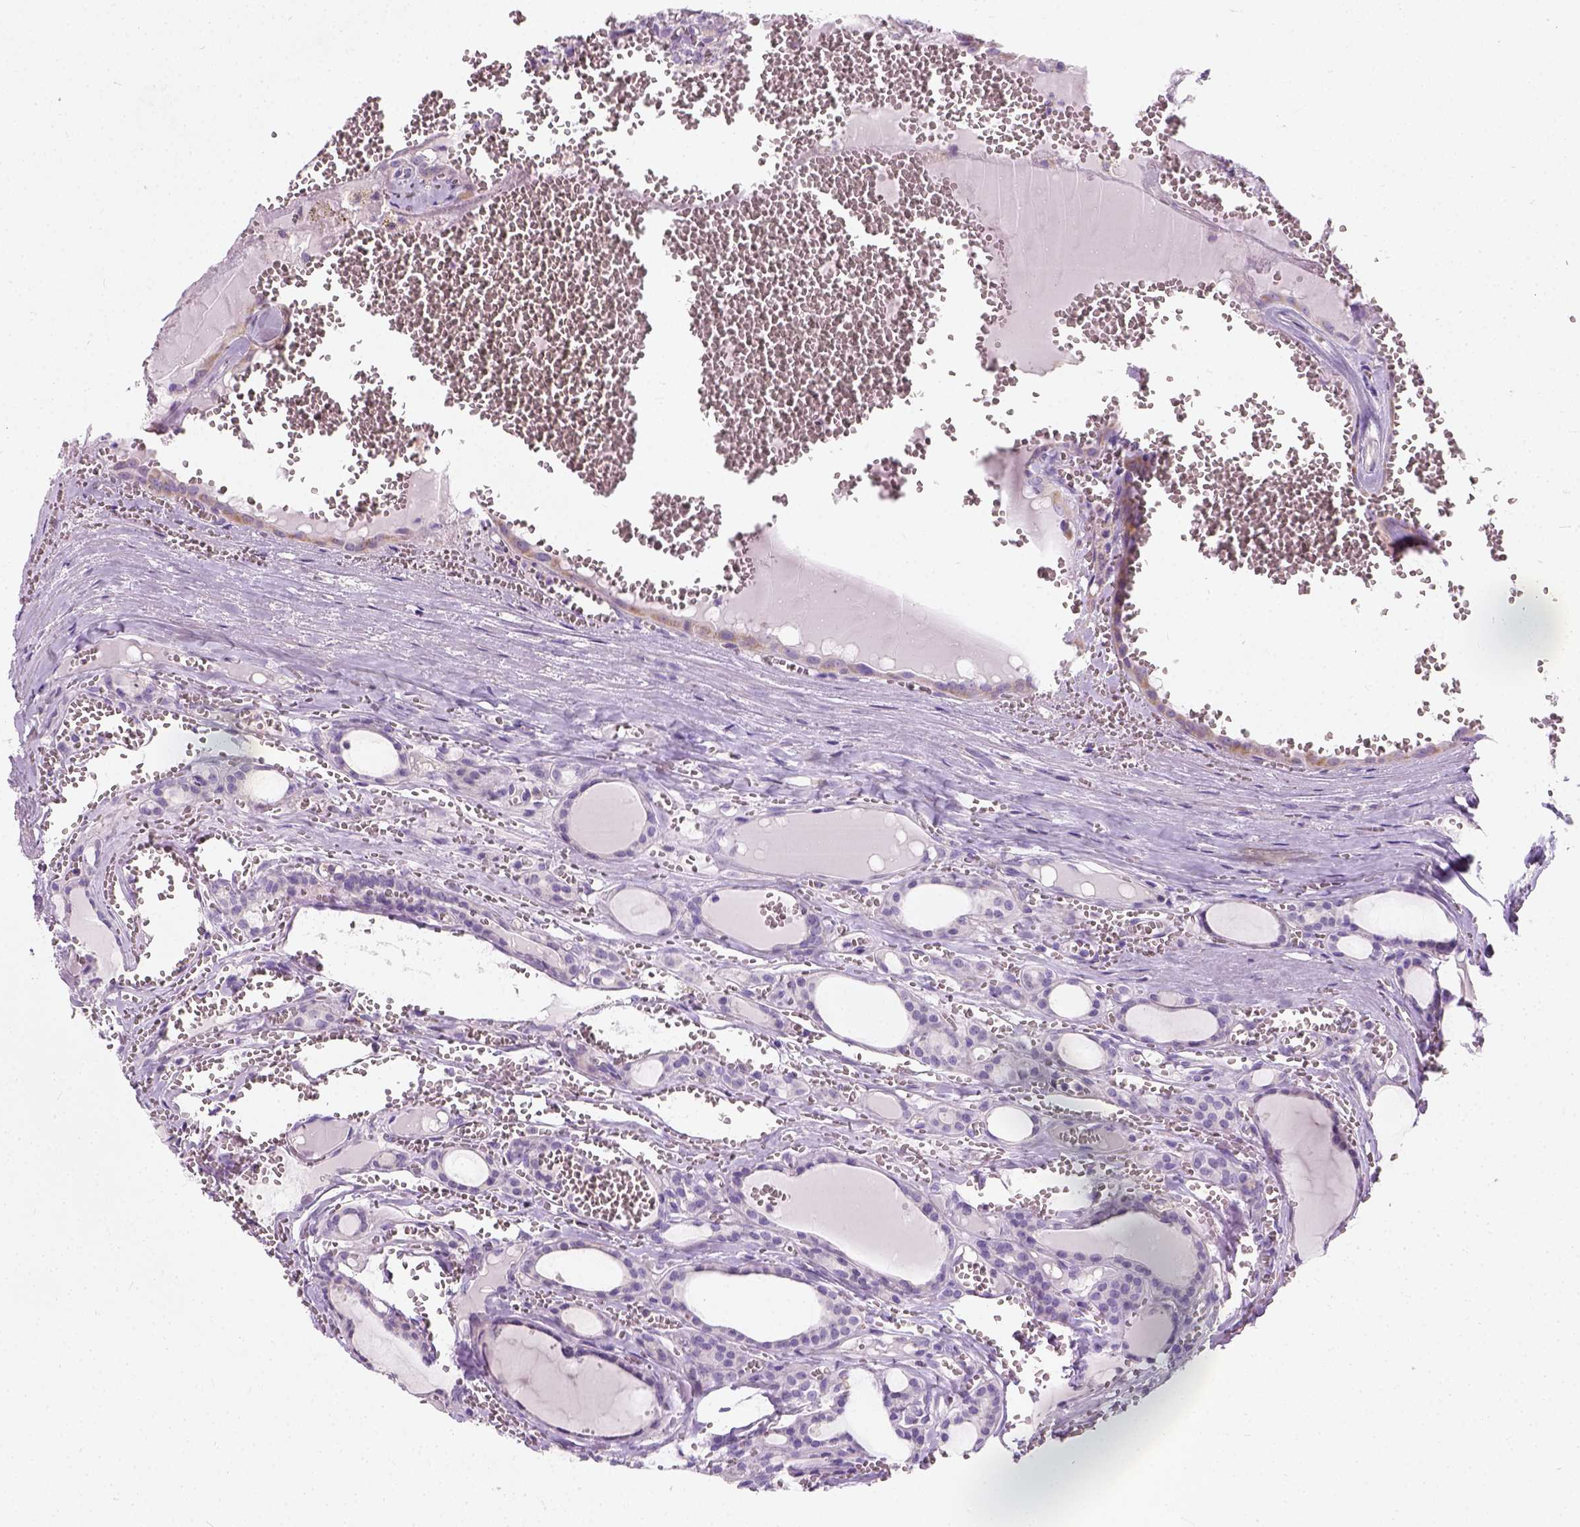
{"staining": {"intensity": "negative", "quantity": "none", "location": "none"}, "tissue": "thyroid cancer", "cell_type": "Tumor cells", "image_type": "cancer", "snomed": [{"axis": "morphology", "description": "Papillary adenocarcinoma, NOS"}, {"axis": "topography", "description": "Thyroid gland"}], "caption": "Immunohistochemical staining of thyroid cancer reveals no significant expression in tumor cells.", "gene": "CHODL", "patient": {"sex": "female", "age": 21}}